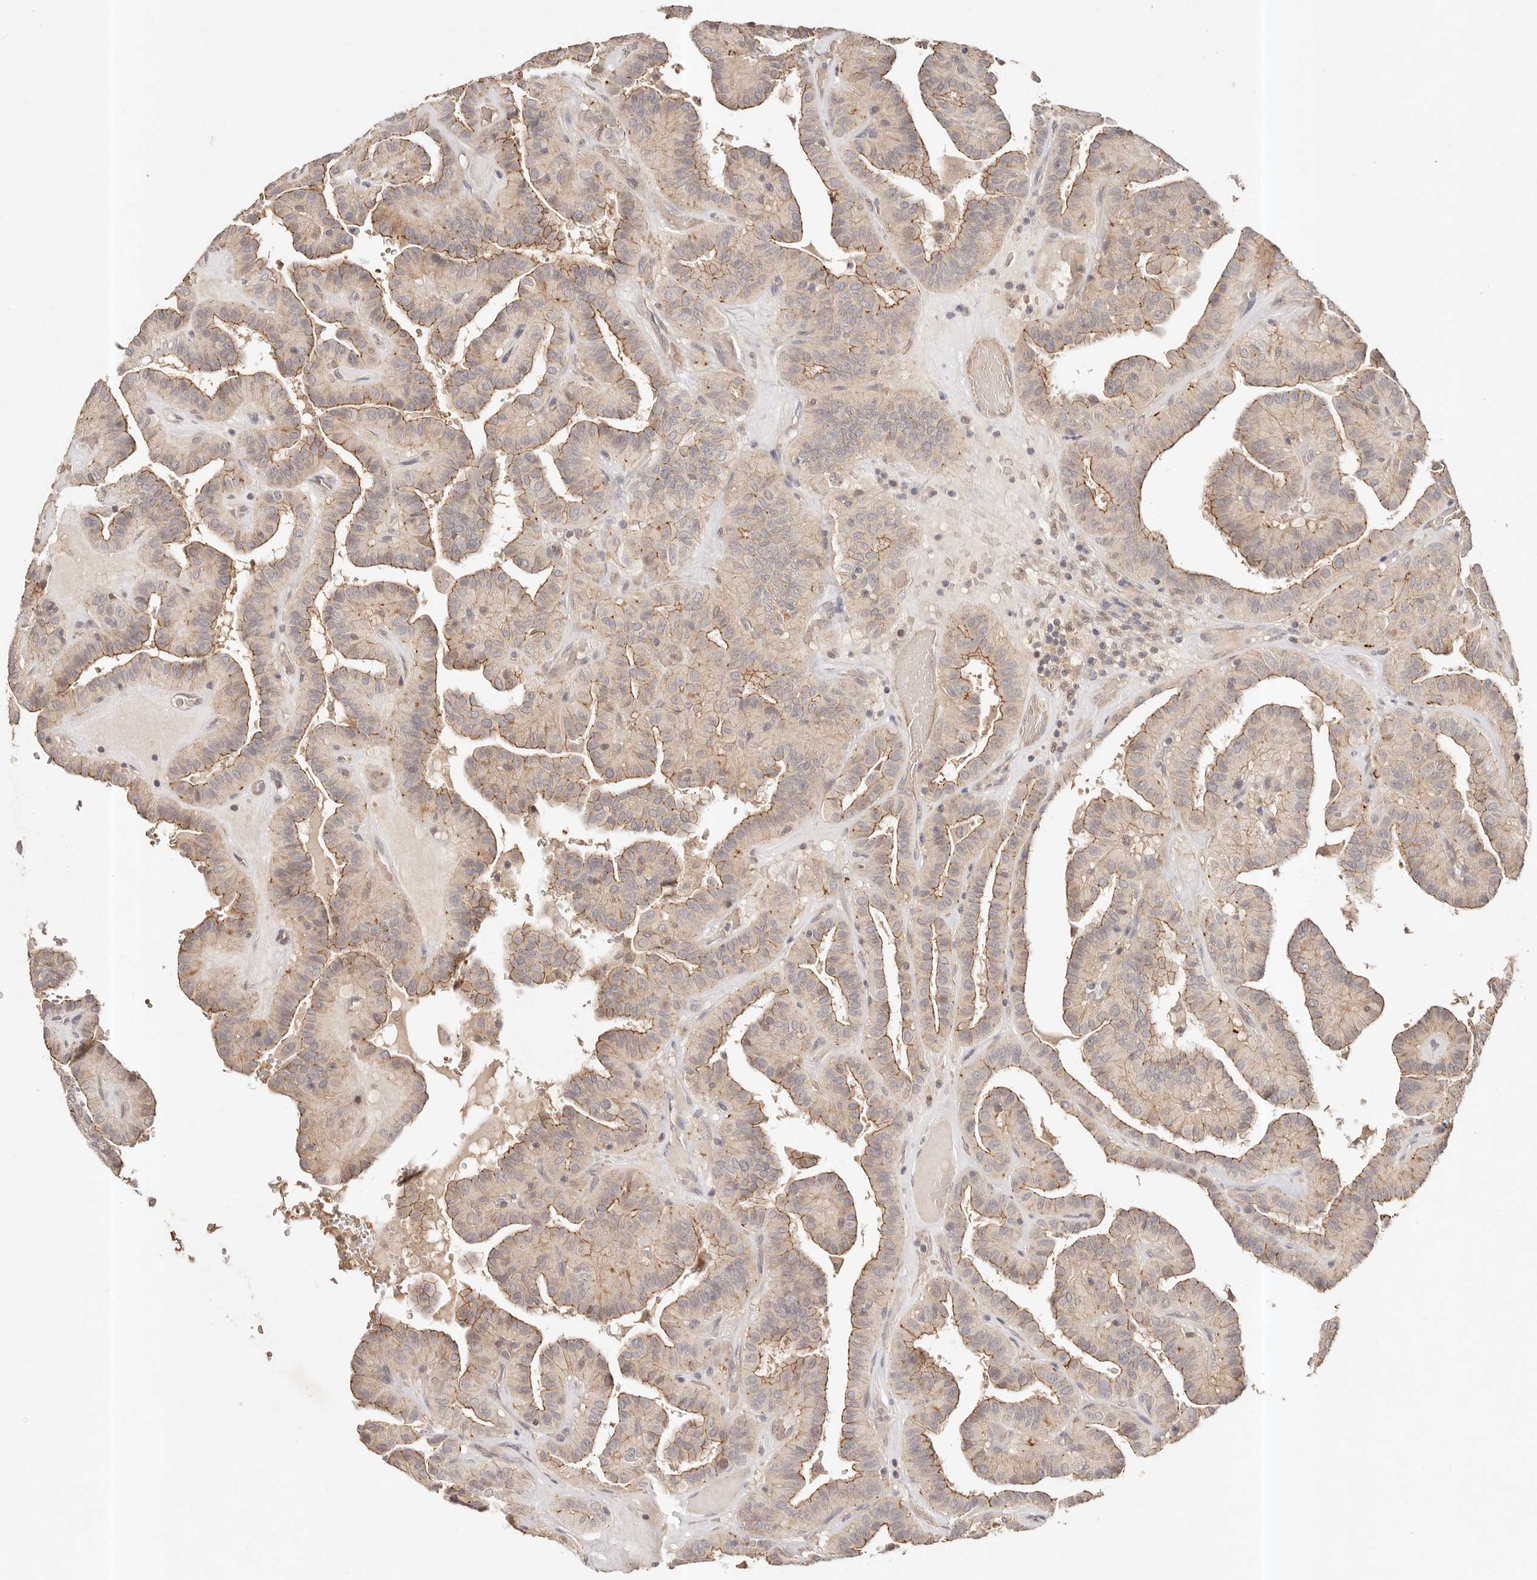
{"staining": {"intensity": "moderate", "quantity": "25%-75%", "location": "cytoplasmic/membranous"}, "tissue": "thyroid cancer", "cell_type": "Tumor cells", "image_type": "cancer", "snomed": [{"axis": "morphology", "description": "Papillary adenocarcinoma, NOS"}, {"axis": "topography", "description": "Thyroid gland"}], "caption": "IHC histopathology image of human thyroid cancer stained for a protein (brown), which shows medium levels of moderate cytoplasmic/membranous expression in approximately 25%-75% of tumor cells.", "gene": "CXADR", "patient": {"sex": "male", "age": 77}}